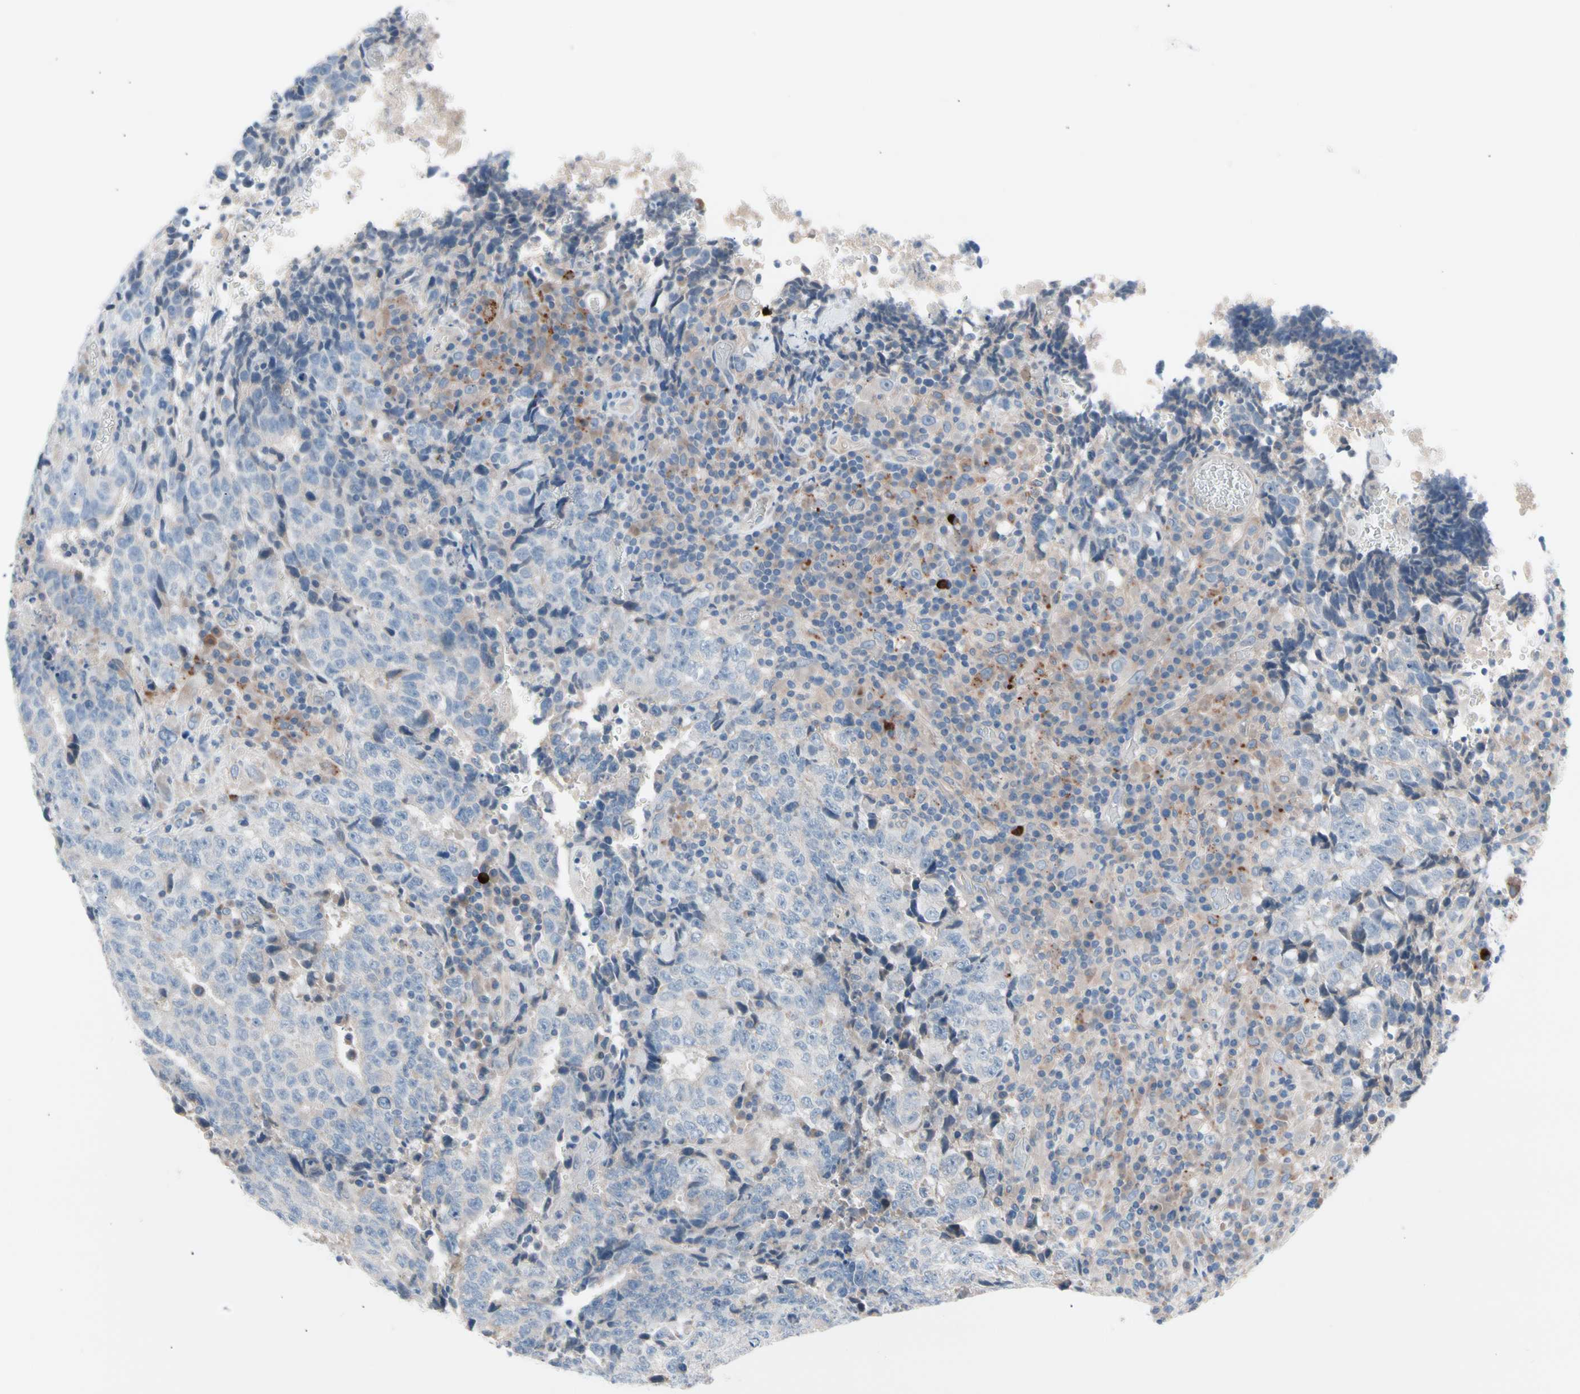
{"staining": {"intensity": "negative", "quantity": "none", "location": "none"}, "tissue": "testis cancer", "cell_type": "Tumor cells", "image_type": "cancer", "snomed": [{"axis": "morphology", "description": "Necrosis, NOS"}, {"axis": "morphology", "description": "Carcinoma, Embryonal, NOS"}, {"axis": "topography", "description": "Testis"}], "caption": "Testis embryonal carcinoma was stained to show a protein in brown. There is no significant expression in tumor cells.", "gene": "CASQ1", "patient": {"sex": "male", "age": 19}}